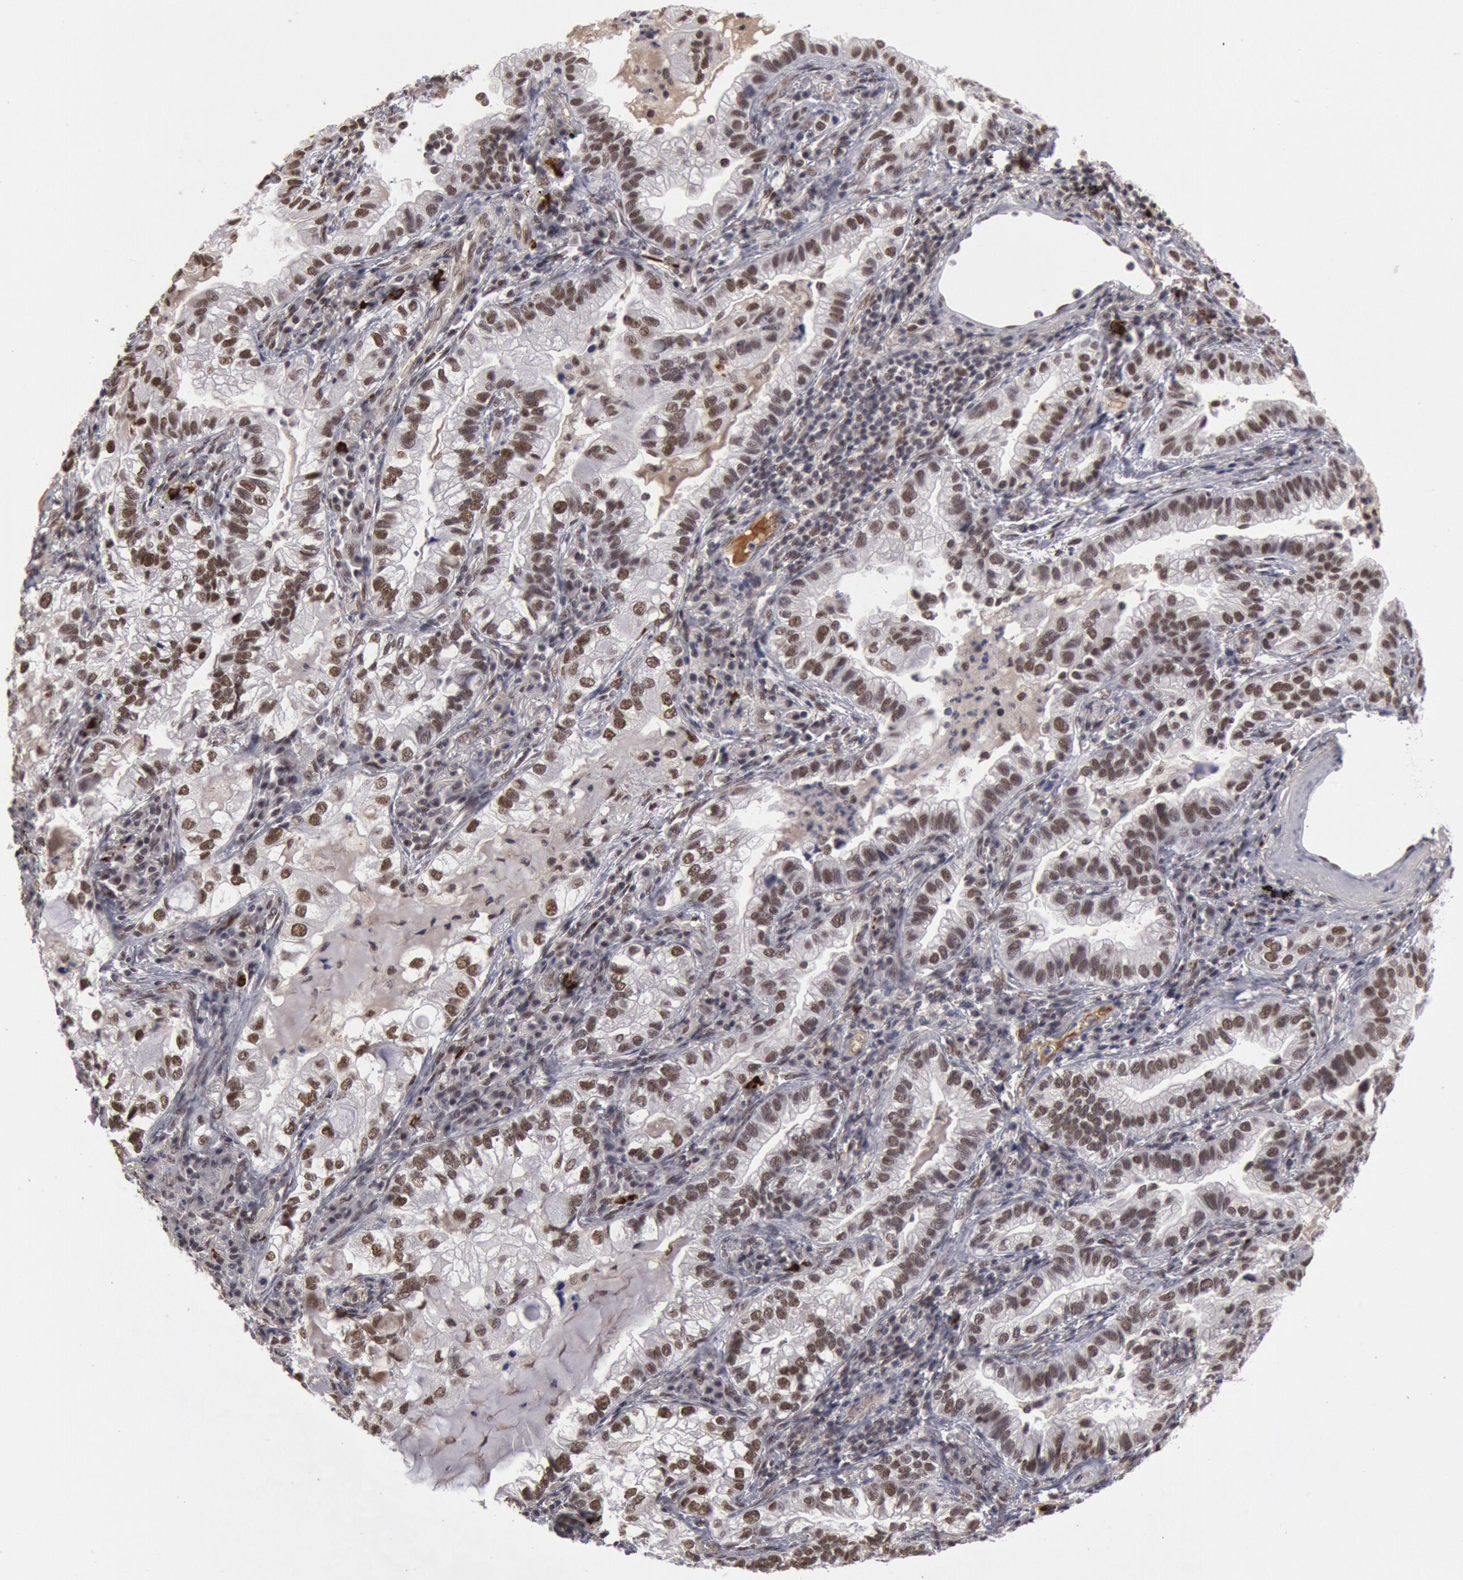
{"staining": {"intensity": "moderate", "quantity": "25%-75%", "location": "nuclear"}, "tissue": "lung cancer", "cell_type": "Tumor cells", "image_type": "cancer", "snomed": [{"axis": "morphology", "description": "Adenocarcinoma, NOS"}, {"axis": "topography", "description": "Lung"}], "caption": "Immunohistochemistry (IHC) of lung adenocarcinoma reveals medium levels of moderate nuclear positivity in approximately 25%-75% of tumor cells. The staining was performed using DAB (3,3'-diaminobenzidine), with brown indicating positive protein expression. Nuclei are stained blue with hematoxylin.", "gene": "PPP4R3B", "patient": {"sex": "female", "age": 50}}